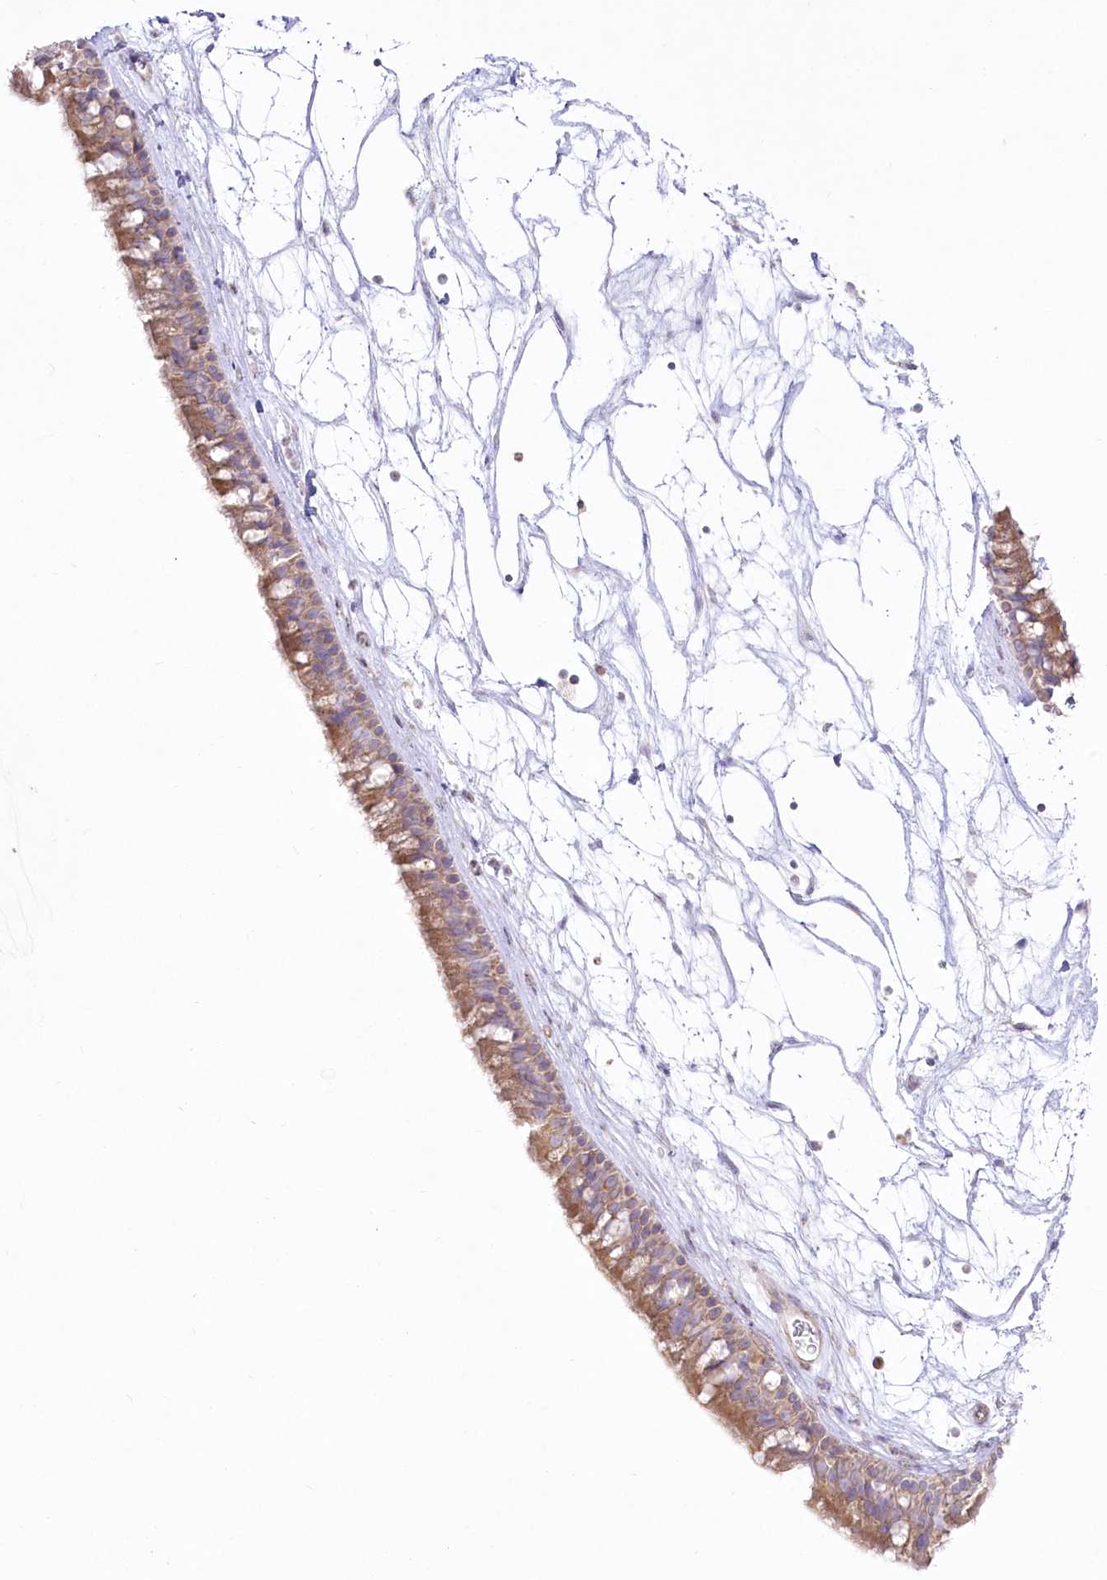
{"staining": {"intensity": "moderate", "quantity": ">75%", "location": "cytoplasmic/membranous"}, "tissue": "nasopharynx", "cell_type": "Respiratory epithelial cells", "image_type": "normal", "snomed": [{"axis": "morphology", "description": "Normal tissue, NOS"}, {"axis": "topography", "description": "Nasopharynx"}], "caption": "Protein expression analysis of unremarkable nasopharynx displays moderate cytoplasmic/membranous positivity in about >75% of respiratory epithelial cells. (brown staining indicates protein expression, while blue staining denotes nuclei).", "gene": "ZNF843", "patient": {"sex": "male", "age": 64}}